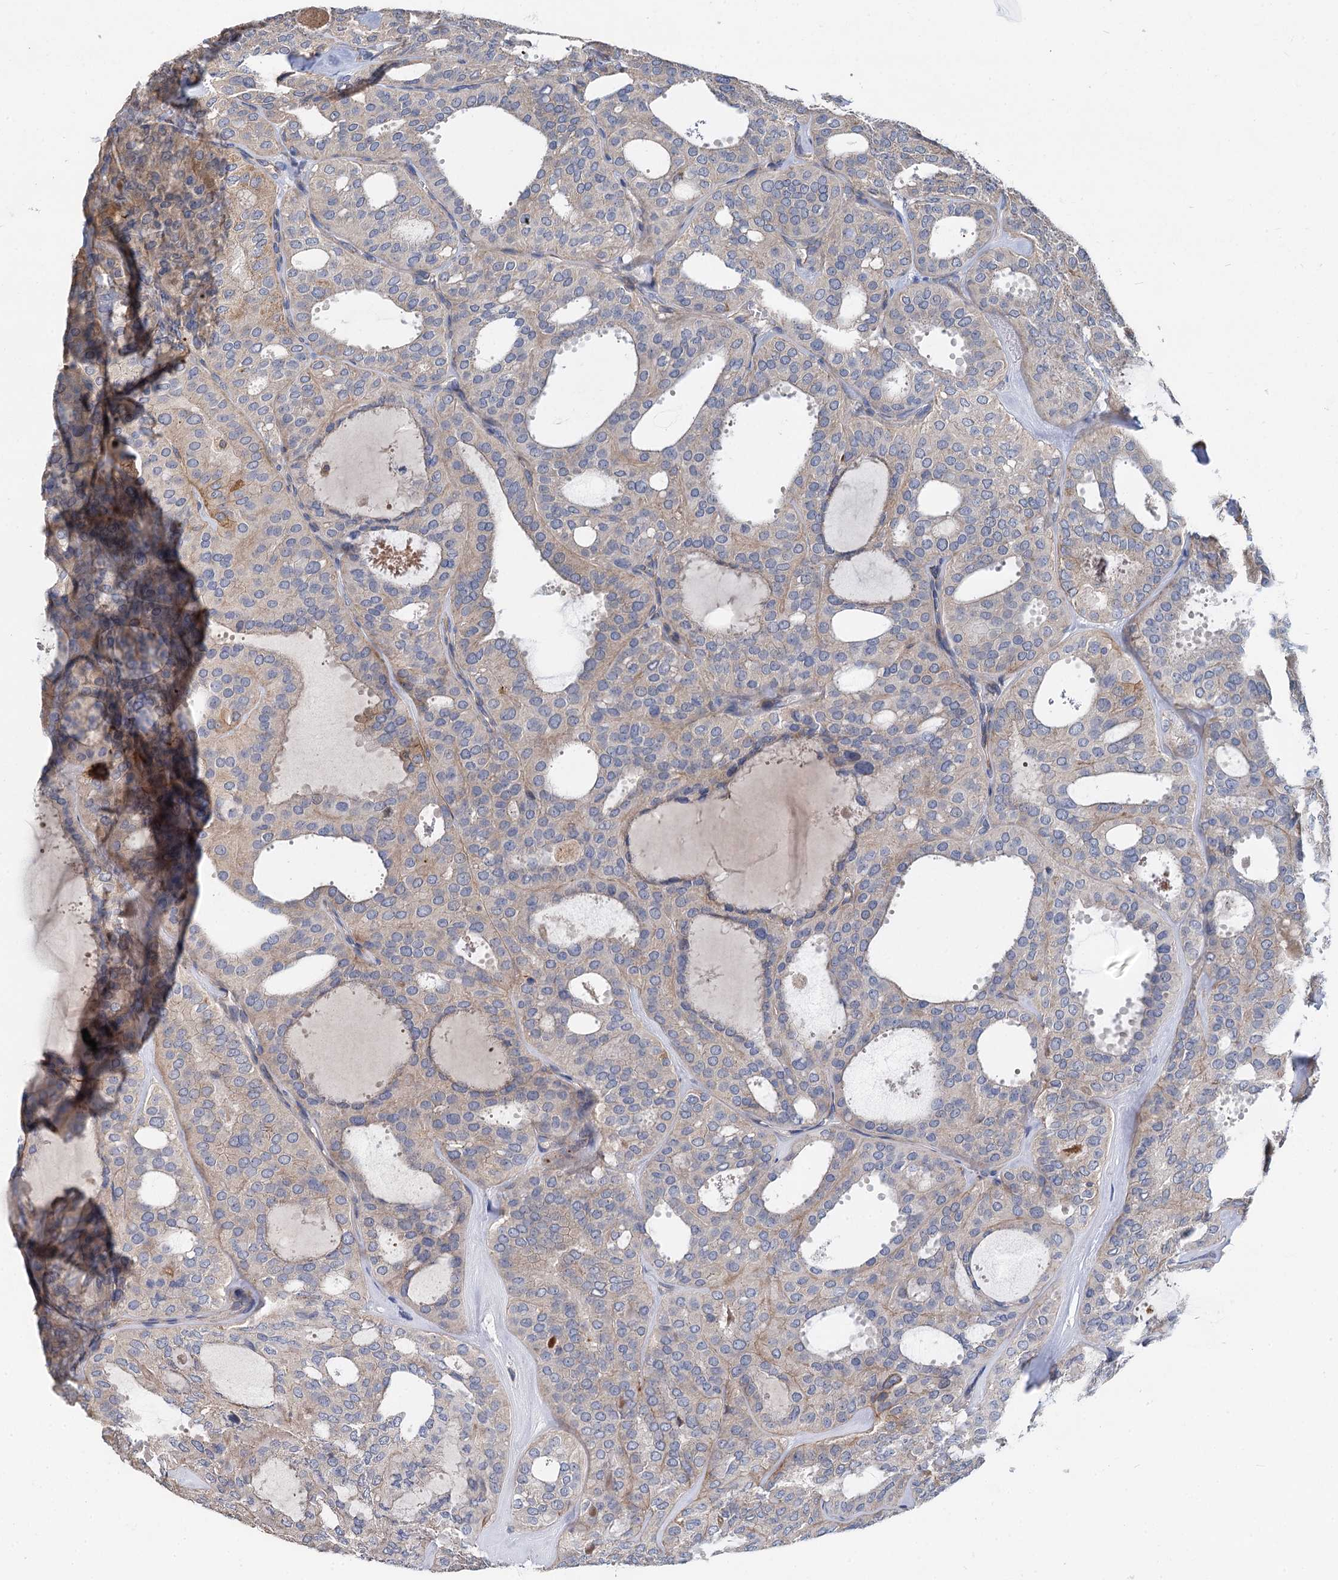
{"staining": {"intensity": "weak", "quantity": "<25%", "location": "cytoplasmic/membranous"}, "tissue": "thyroid cancer", "cell_type": "Tumor cells", "image_type": "cancer", "snomed": [{"axis": "morphology", "description": "Follicular adenoma carcinoma, NOS"}, {"axis": "topography", "description": "Thyroid gland"}], "caption": "This histopathology image is of thyroid cancer (follicular adenoma carcinoma) stained with IHC to label a protein in brown with the nuclei are counter-stained blue. There is no positivity in tumor cells.", "gene": "SPRYD3", "patient": {"sex": "male", "age": 75}}